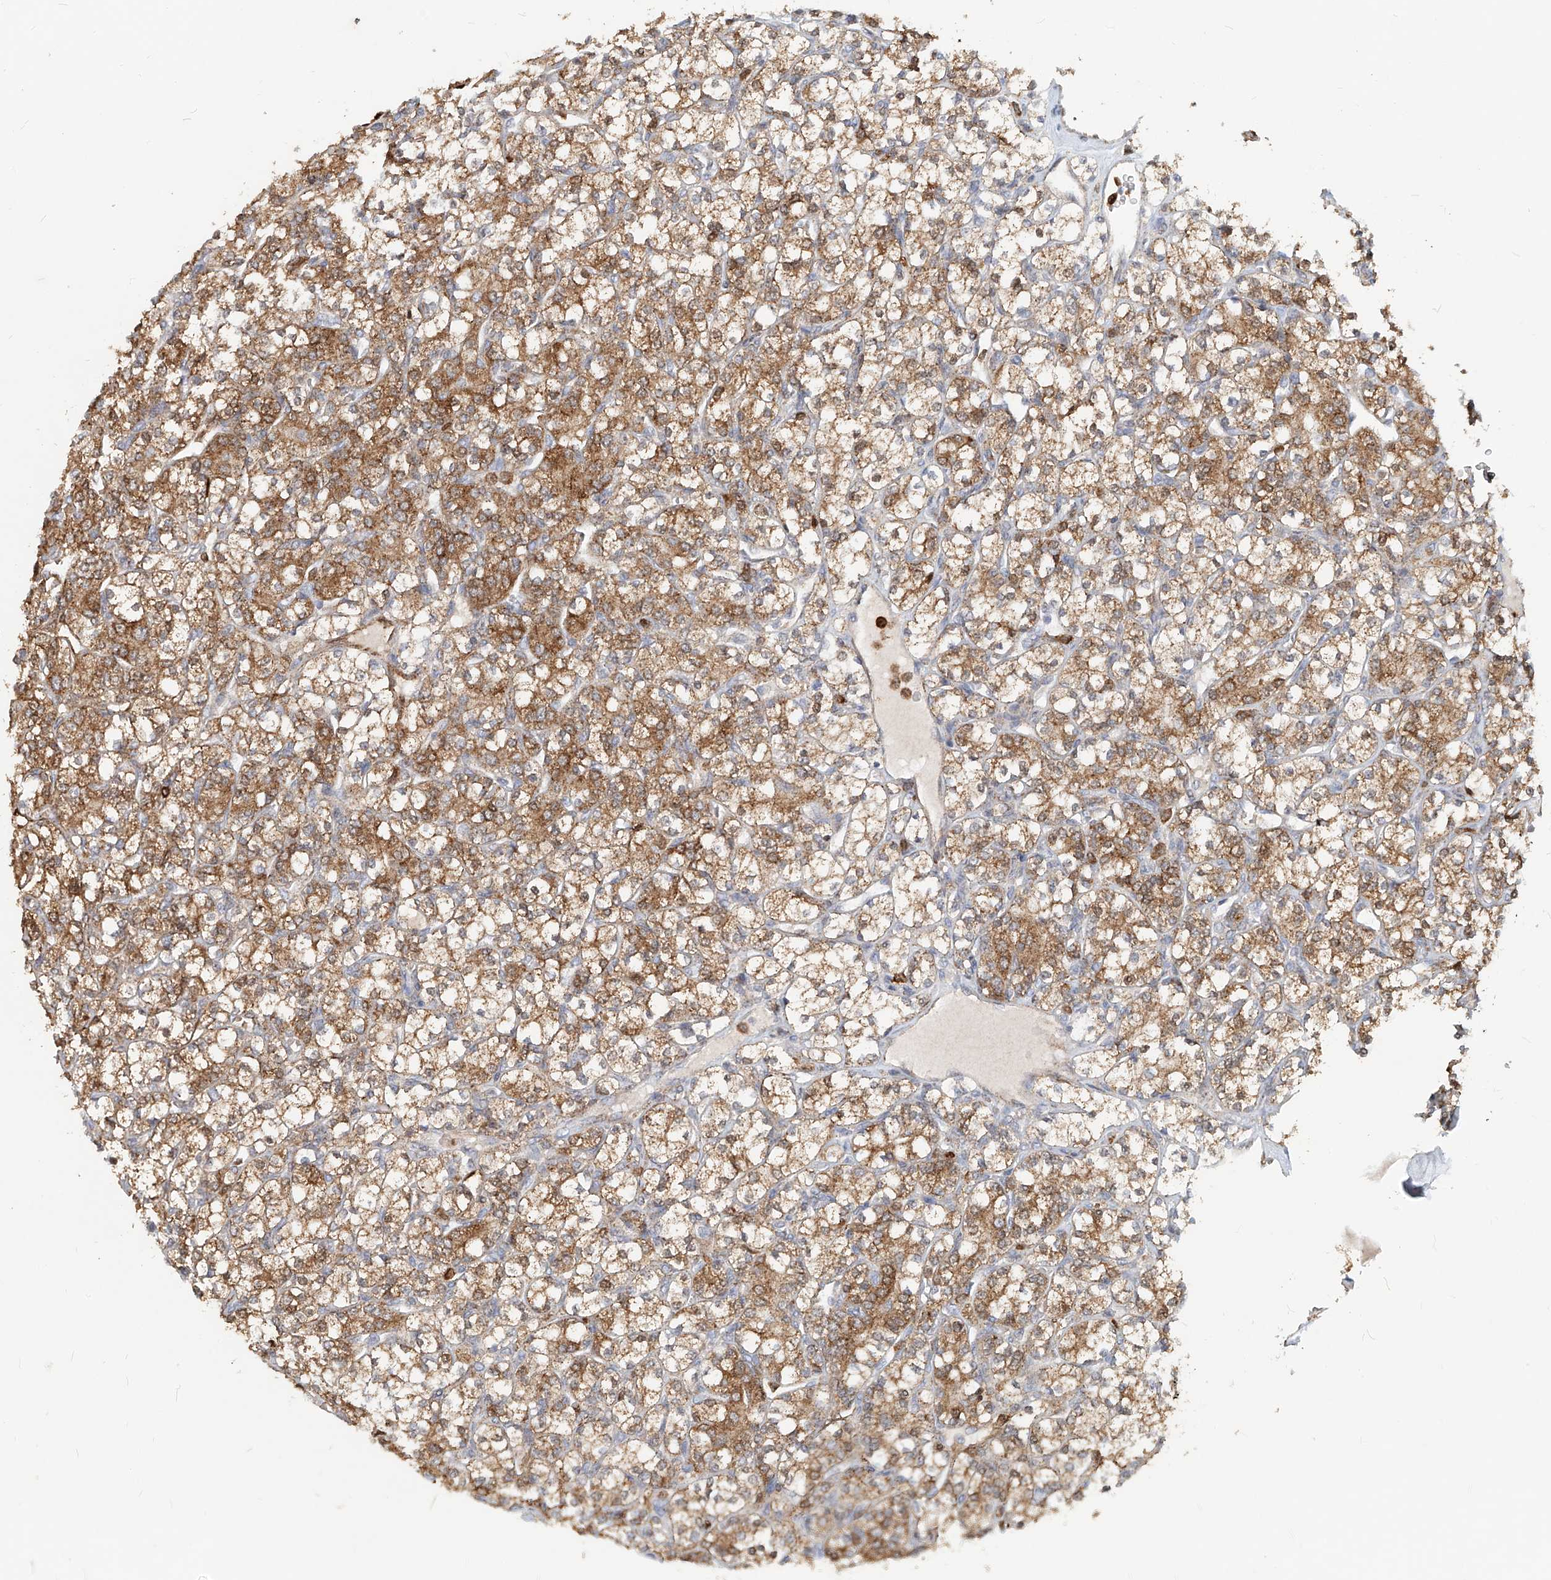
{"staining": {"intensity": "strong", "quantity": ">75%", "location": "cytoplasmic/membranous"}, "tissue": "renal cancer", "cell_type": "Tumor cells", "image_type": "cancer", "snomed": [{"axis": "morphology", "description": "Adenocarcinoma, NOS"}, {"axis": "topography", "description": "Kidney"}], "caption": "Adenocarcinoma (renal) was stained to show a protein in brown. There is high levels of strong cytoplasmic/membranous staining in about >75% of tumor cells.", "gene": "PTPRA", "patient": {"sex": "male", "age": 77}}